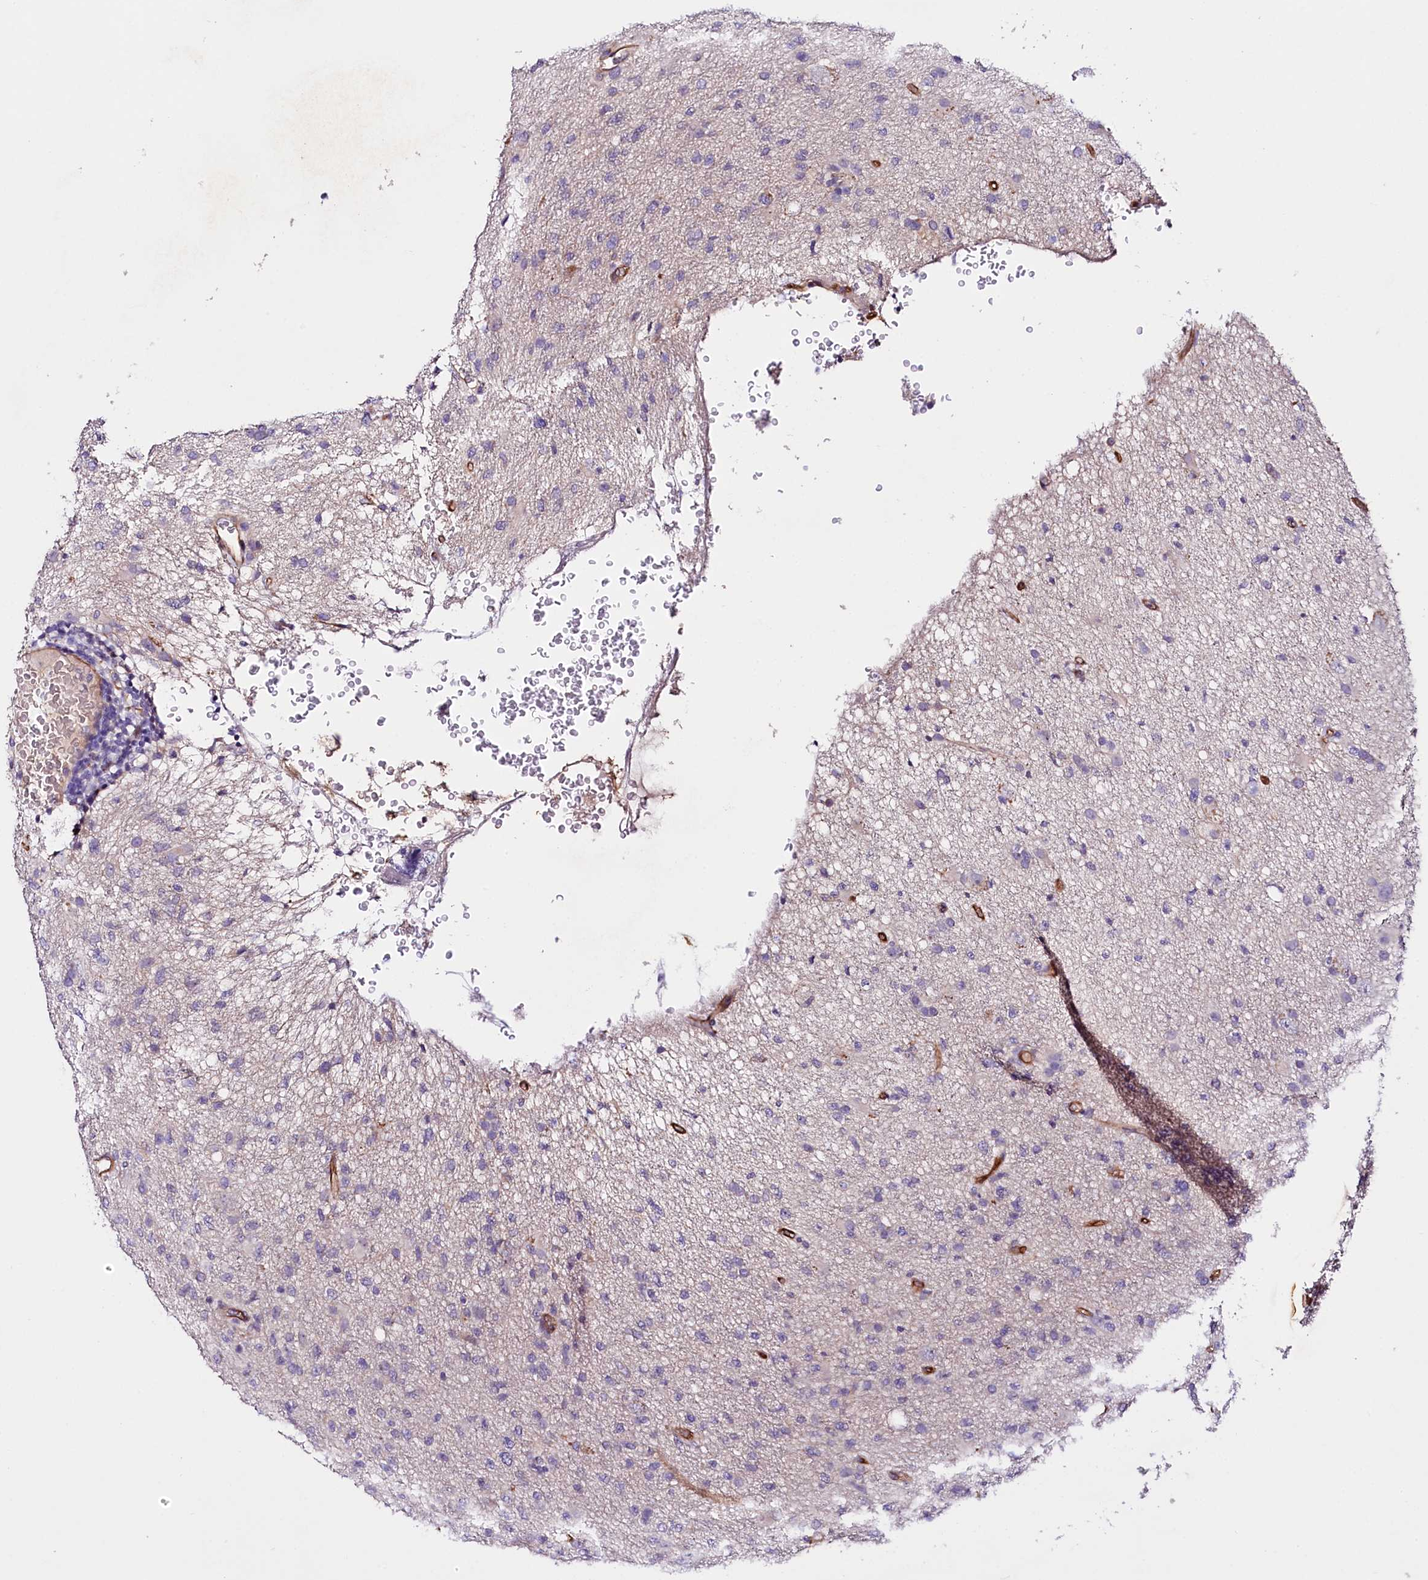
{"staining": {"intensity": "negative", "quantity": "none", "location": "none"}, "tissue": "glioma", "cell_type": "Tumor cells", "image_type": "cancer", "snomed": [{"axis": "morphology", "description": "Glioma, malignant, High grade"}, {"axis": "topography", "description": "Brain"}], "caption": "Immunohistochemistry image of neoplastic tissue: glioma stained with DAB reveals no significant protein staining in tumor cells.", "gene": "SLC7A1", "patient": {"sex": "female", "age": 57}}